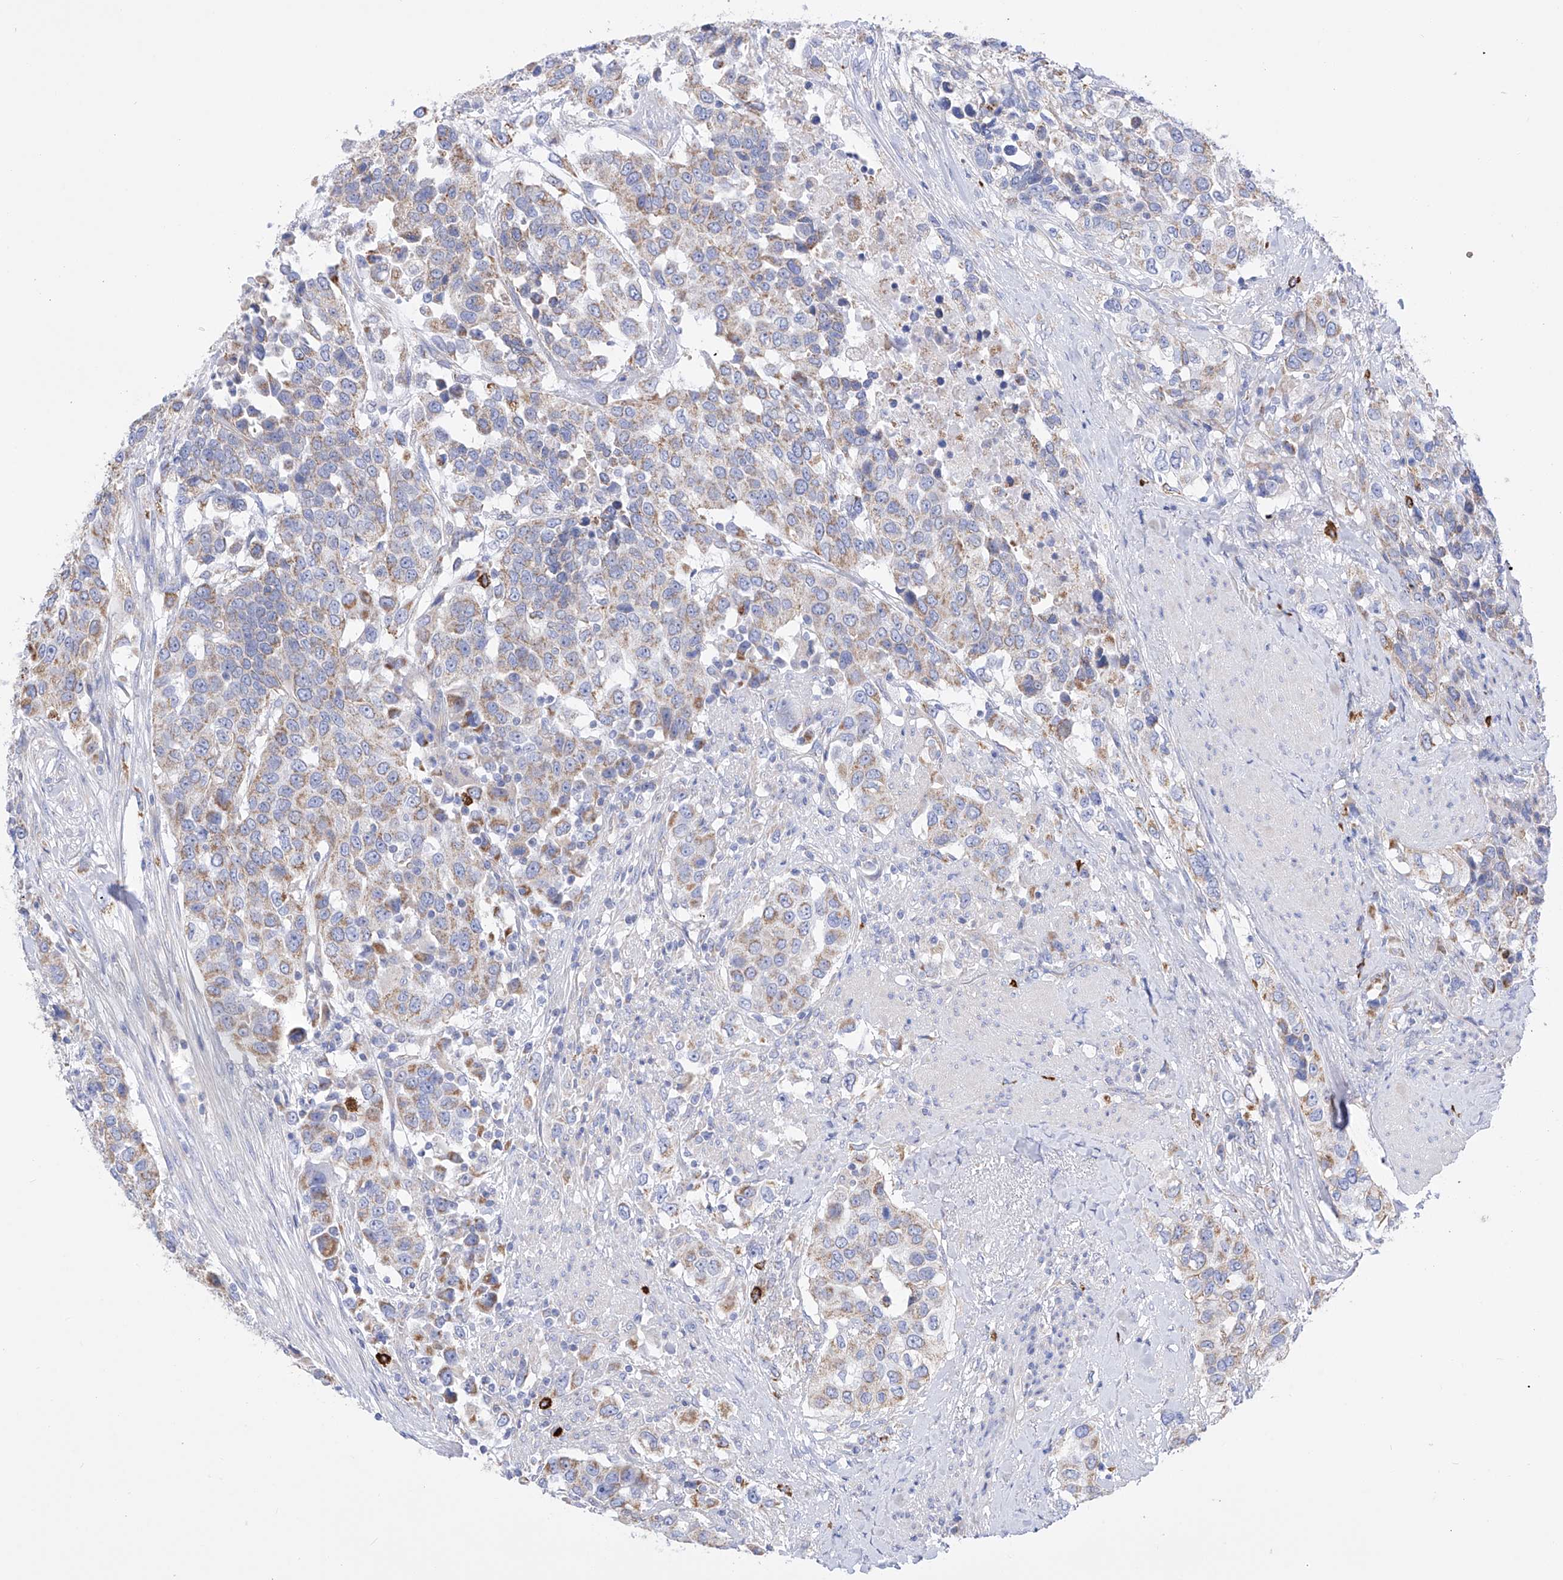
{"staining": {"intensity": "moderate", "quantity": ">75%", "location": "cytoplasmic/membranous"}, "tissue": "urothelial cancer", "cell_type": "Tumor cells", "image_type": "cancer", "snomed": [{"axis": "morphology", "description": "Urothelial carcinoma, High grade"}, {"axis": "topography", "description": "Urinary bladder"}], "caption": "This micrograph exhibits immunohistochemistry staining of high-grade urothelial carcinoma, with medium moderate cytoplasmic/membranous expression in about >75% of tumor cells.", "gene": "FLG", "patient": {"sex": "female", "age": 80}}